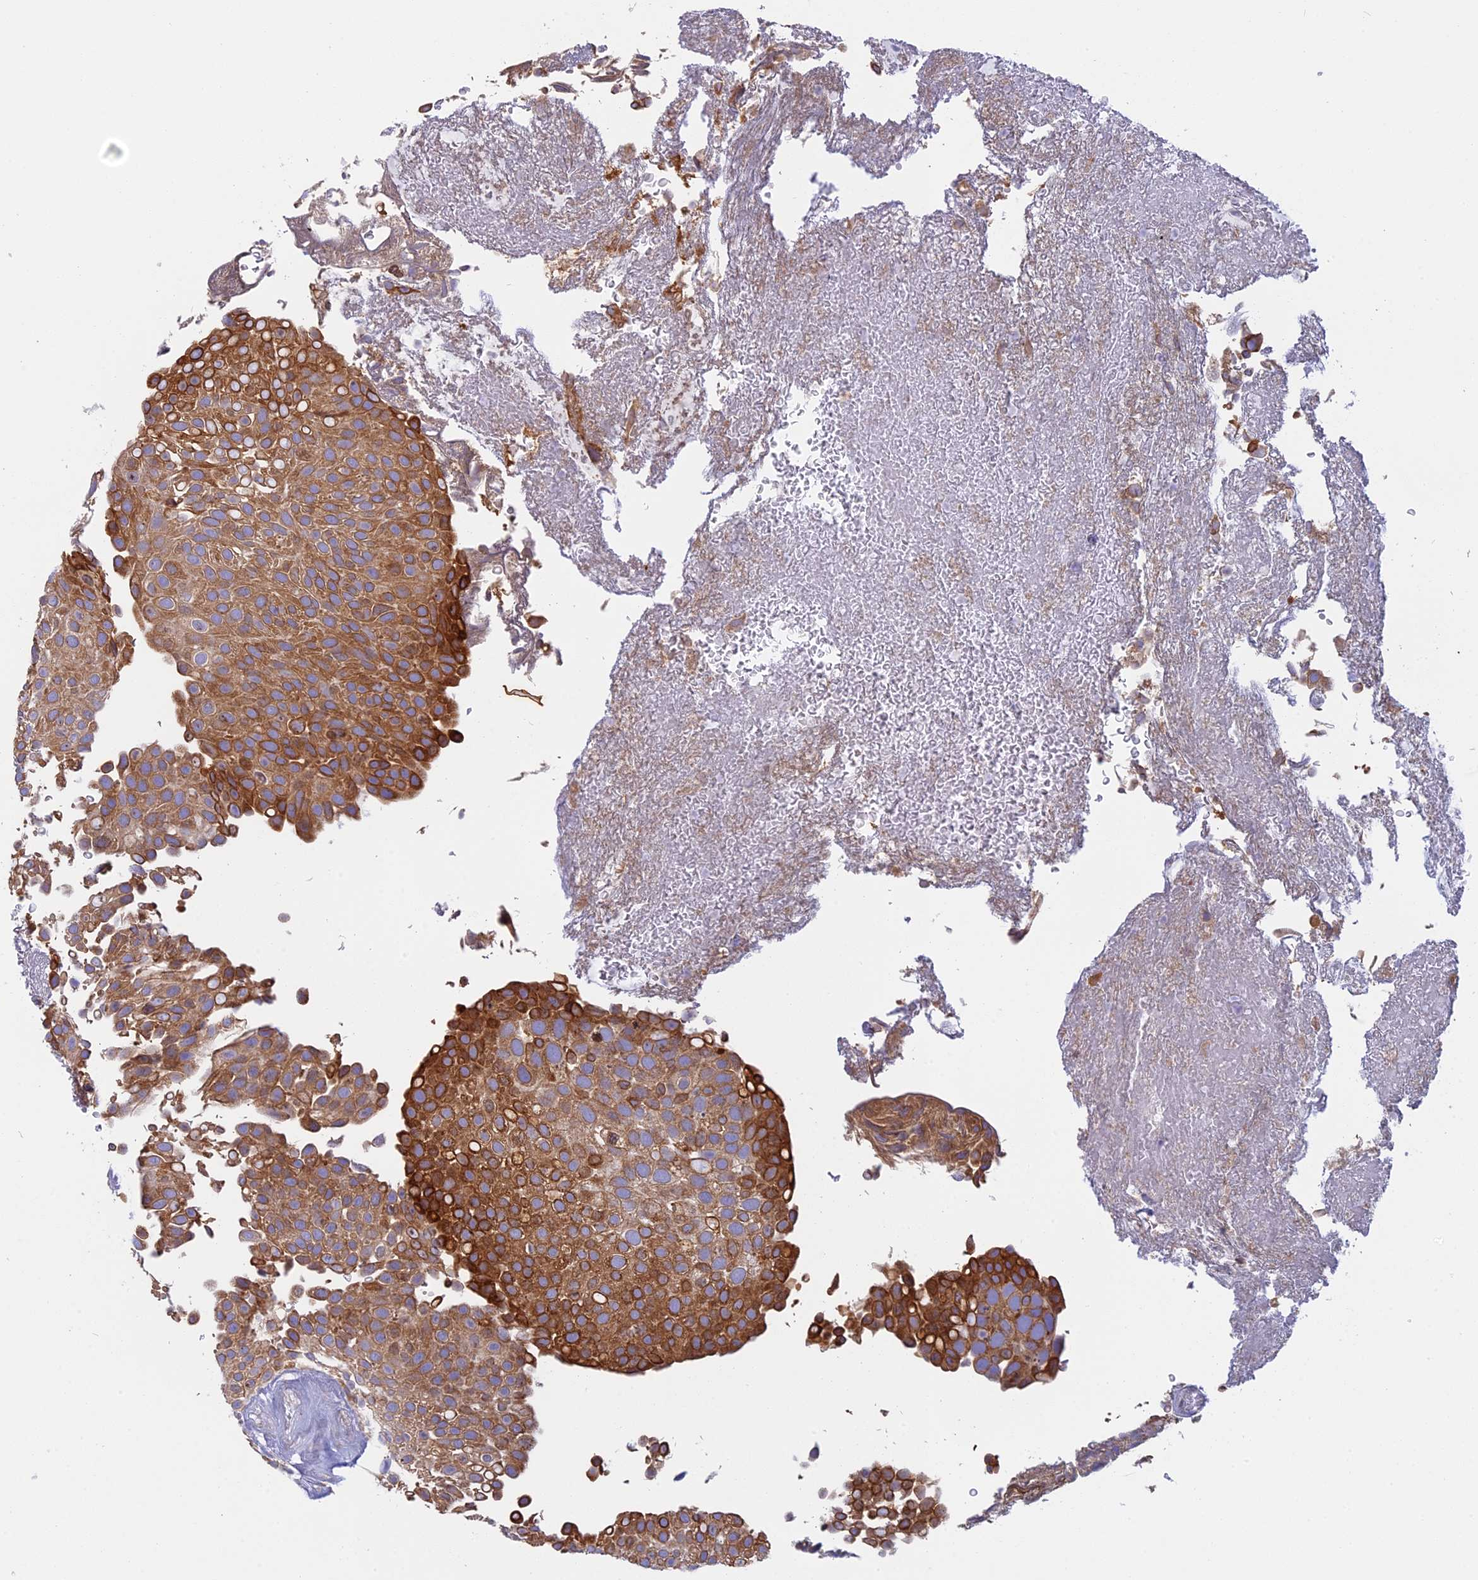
{"staining": {"intensity": "moderate", "quantity": ">75%", "location": "cytoplasmic/membranous"}, "tissue": "urothelial cancer", "cell_type": "Tumor cells", "image_type": "cancer", "snomed": [{"axis": "morphology", "description": "Urothelial carcinoma, Low grade"}, {"axis": "topography", "description": "Urinary bladder"}], "caption": "Tumor cells reveal moderate cytoplasmic/membranous positivity in about >75% of cells in urothelial carcinoma (low-grade). Ihc stains the protein of interest in brown and the nuclei are stained blue.", "gene": "TLCD1", "patient": {"sex": "male", "age": 78}}